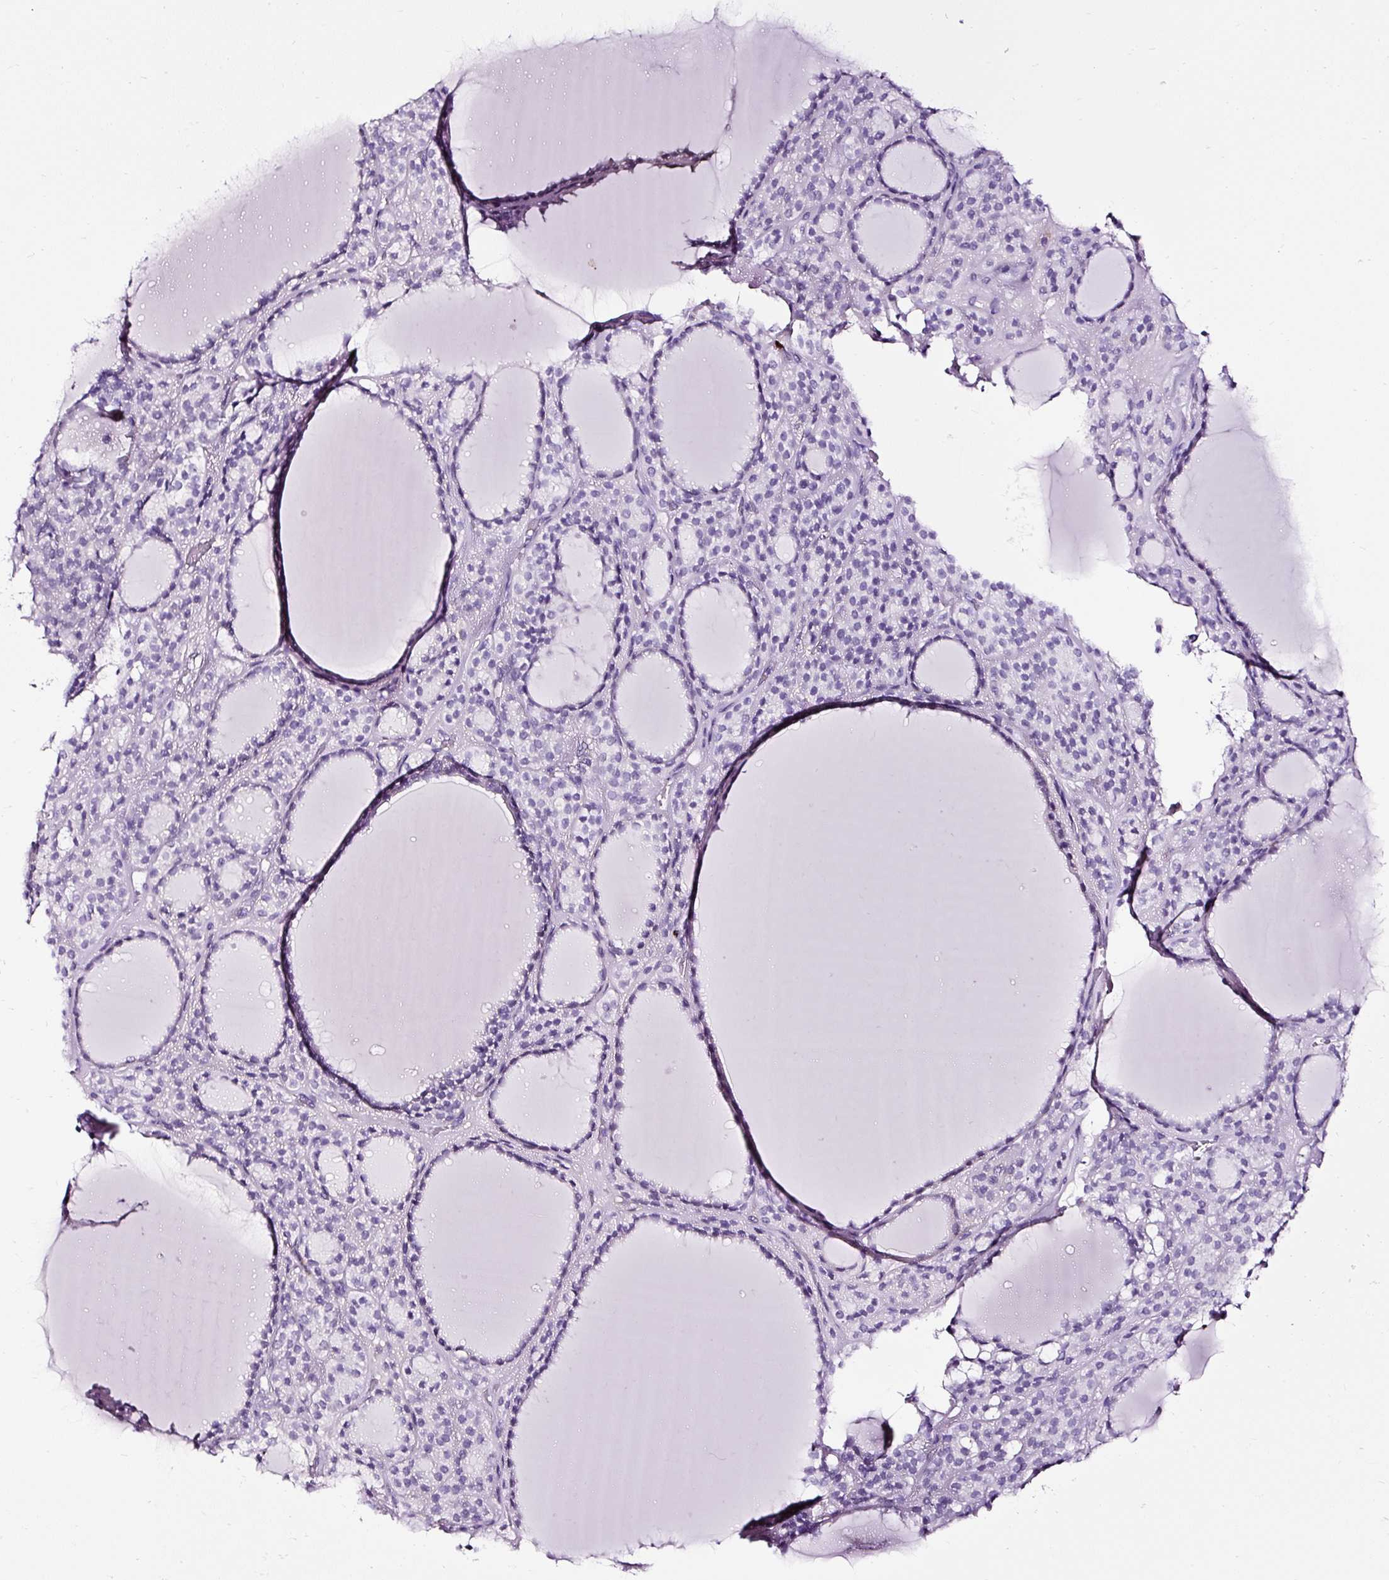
{"staining": {"intensity": "negative", "quantity": "none", "location": "none"}, "tissue": "thyroid cancer", "cell_type": "Tumor cells", "image_type": "cancer", "snomed": [{"axis": "morphology", "description": "Follicular adenoma carcinoma, NOS"}, {"axis": "topography", "description": "Thyroid gland"}], "caption": "Tumor cells are negative for protein expression in human follicular adenoma carcinoma (thyroid). (Brightfield microscopy of DAB immunohistochemistry (IHC) at high magnification).", "gene": "SLC7A8", "patient": {"sex": "female", "age": 63}}